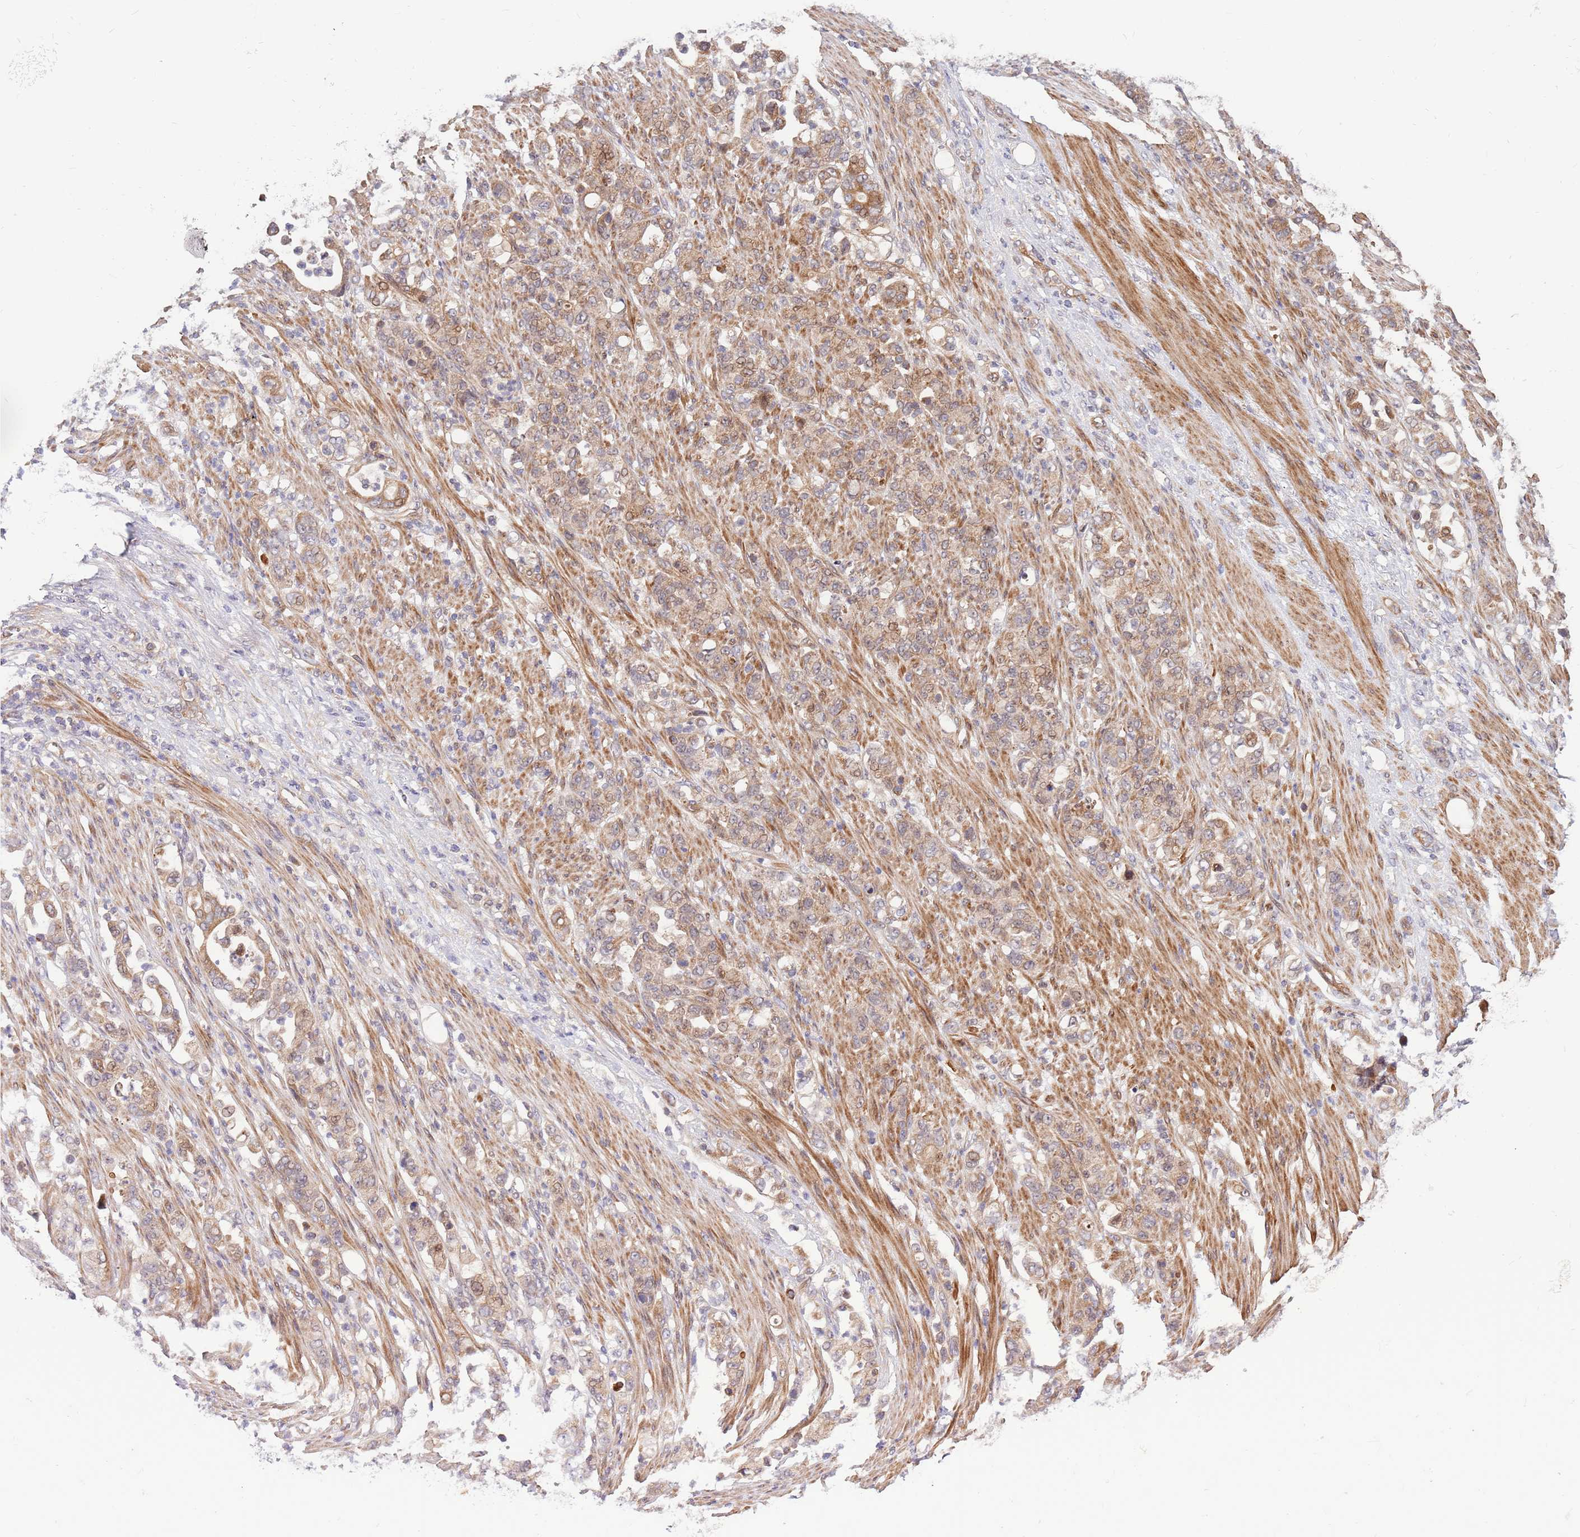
{"staining": {"intensity": "weak", "quantity": "<25%", "location": "cytoplasmic/membranous"}, "tissue": "stomach cancer", "cell_type": "Tumor cells", "image_type": "cancer", "snomed": [{"axis": "morphology", "description": "Normal tissue, NOS"}, {"axis": "morphology", "description": "Adenocarcinoma, NOS"}, {"axis": "topography", "description": "Stomach"}], "caption": "This photomicrograph is of stomach cancer stained with immunohistochemistry to label a protein in brown with the nuclei are counter-stained blue. There is no positivity in tumor cells. Brightfield microscopy of immunohistochemistry (IHC) stained with DAB (3,3'-diaminobenzidine) (brown) and hematoxylin (blue), captured at high magnification.", "gene": "HAUS3", "patient": {"sex": "female", "age": 79}}